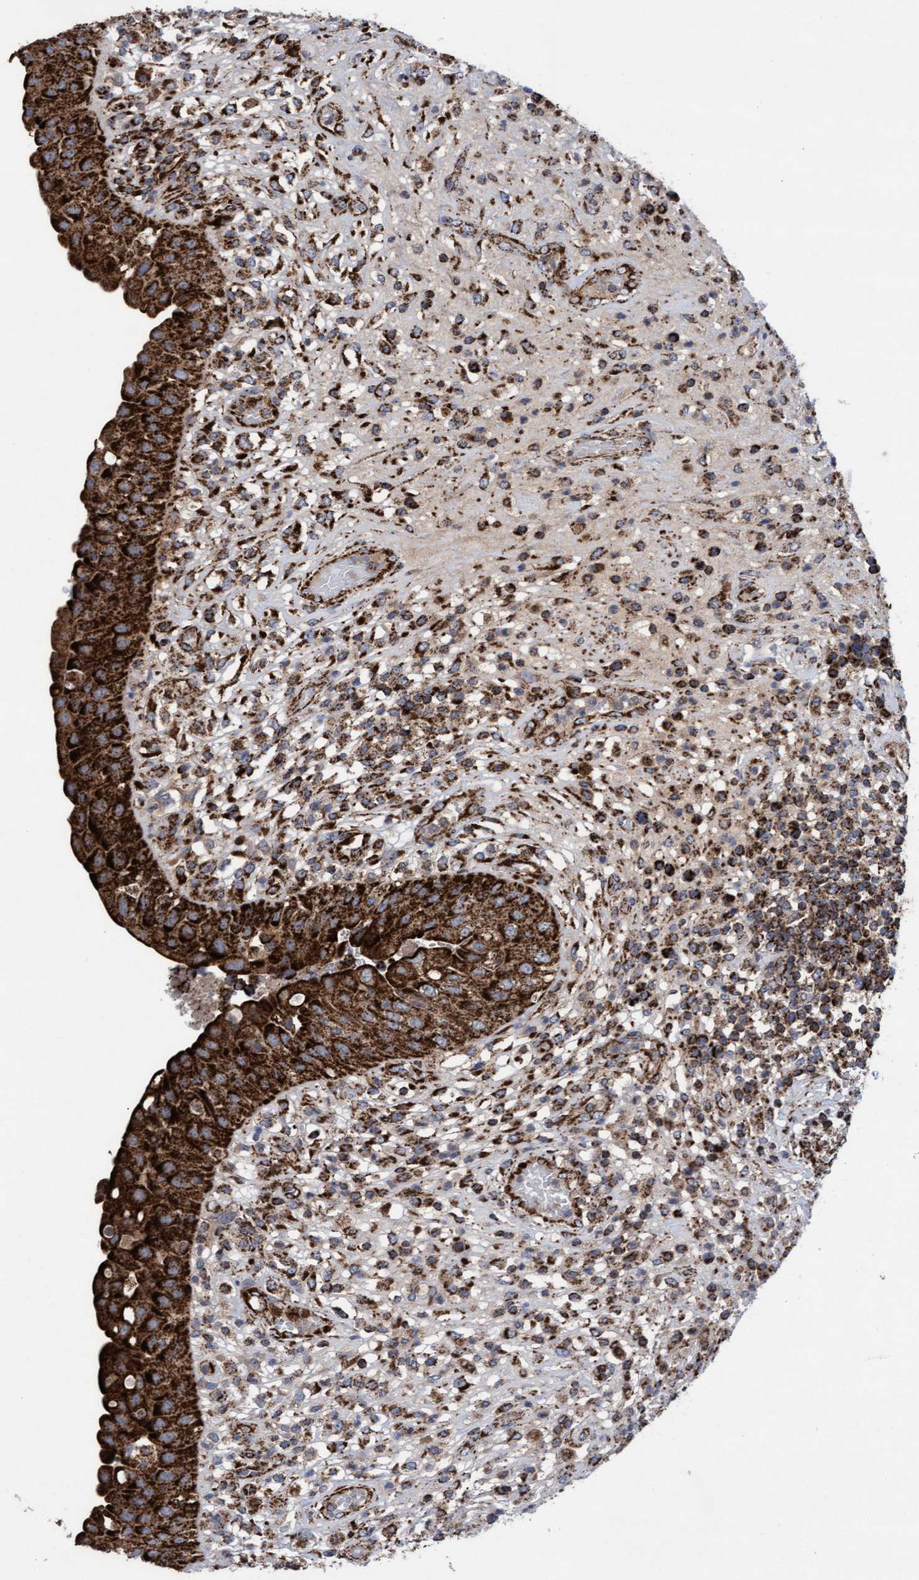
{"staining": {"intensity": "strong", "quantity": ">75%", "location": "cytoplasmic/membranous"}, "tissue": "urinary bladder", "cell_type": "Urothelial cells", "image_type": "normal", "snomed": [{"axis": "morphology", "description": "Normal tissue, NOS"}, {"axis": "topography", "description": "Urinary bladder"}], "caption": "Immunohistochemistry (IHC) (DAB (3,3'-diaminobenzidine)) staining of normal urinary bladder exhibits strong cytoplasmic/membranous protein staining in approximately >75% of urothelial cells. Using DAB (3,3'-diaminobenzidine) (brown) and hematoxylin (blue) stains, captured at high magnification using brightfield microscopy.", "gene": "MRPL38", "patient": {"sex": "female", "age": 62}}